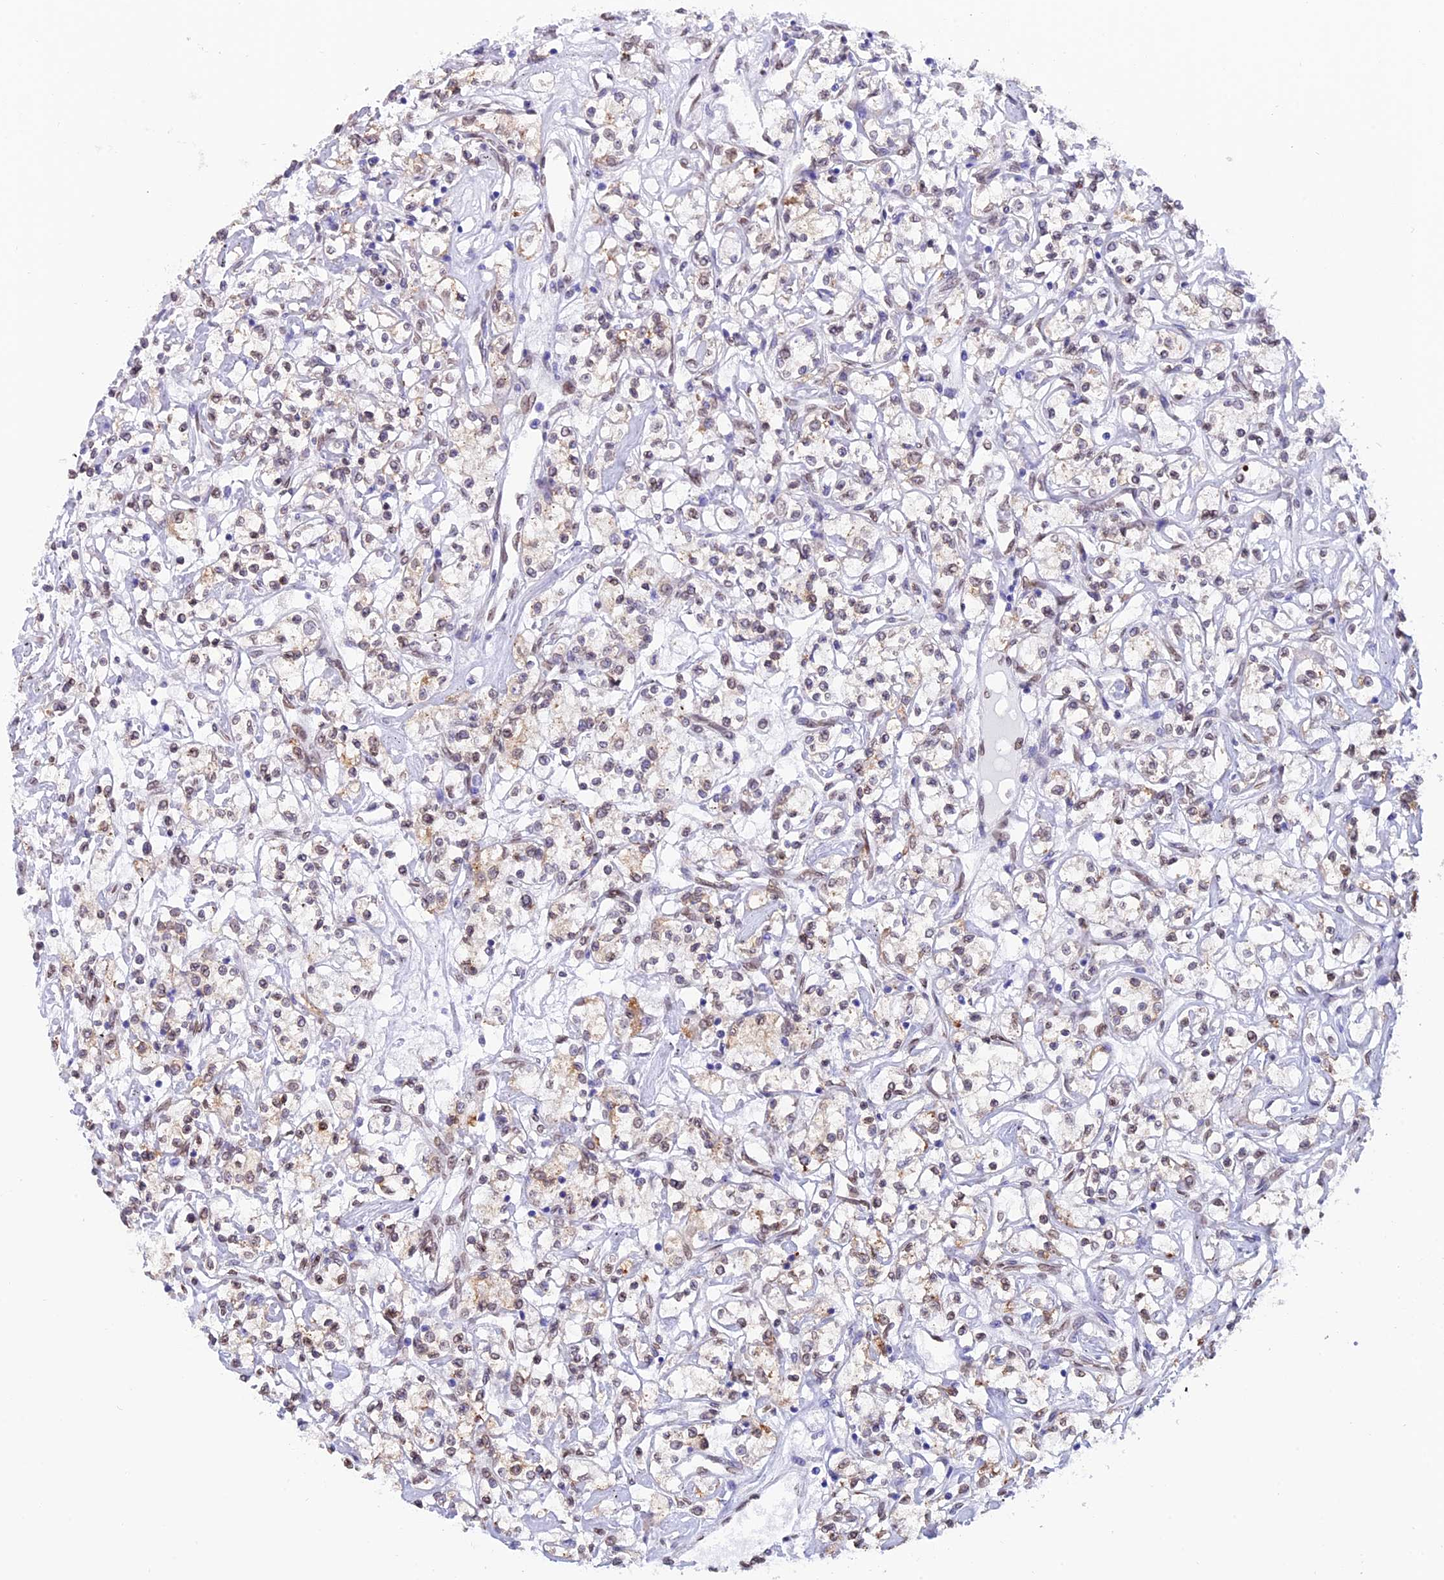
{"staining": {"intensity": "weak", "quantity": "25%-75%", "location": "cytoplasmic/membranous,nuclear"}, "tissue": "renal cancer", "cell_type": "Tumor cells", "image_type": "cancer", "snomed": [{"axis": "morphology", "description": "Adenocarcinoma, NOS"}, {"axis": "topography", "description": "Kidney"}], "caption": "Immunohistochemistry (DAB) staining of renal cancer (adenocarcinoma) shows weak cytoplasmic/membranous and nuclear protein expression in approximately 25%-75% of tumor cells.", "gene": "TMPRSS7", "patient": {"sex": "female", "age": 59}}